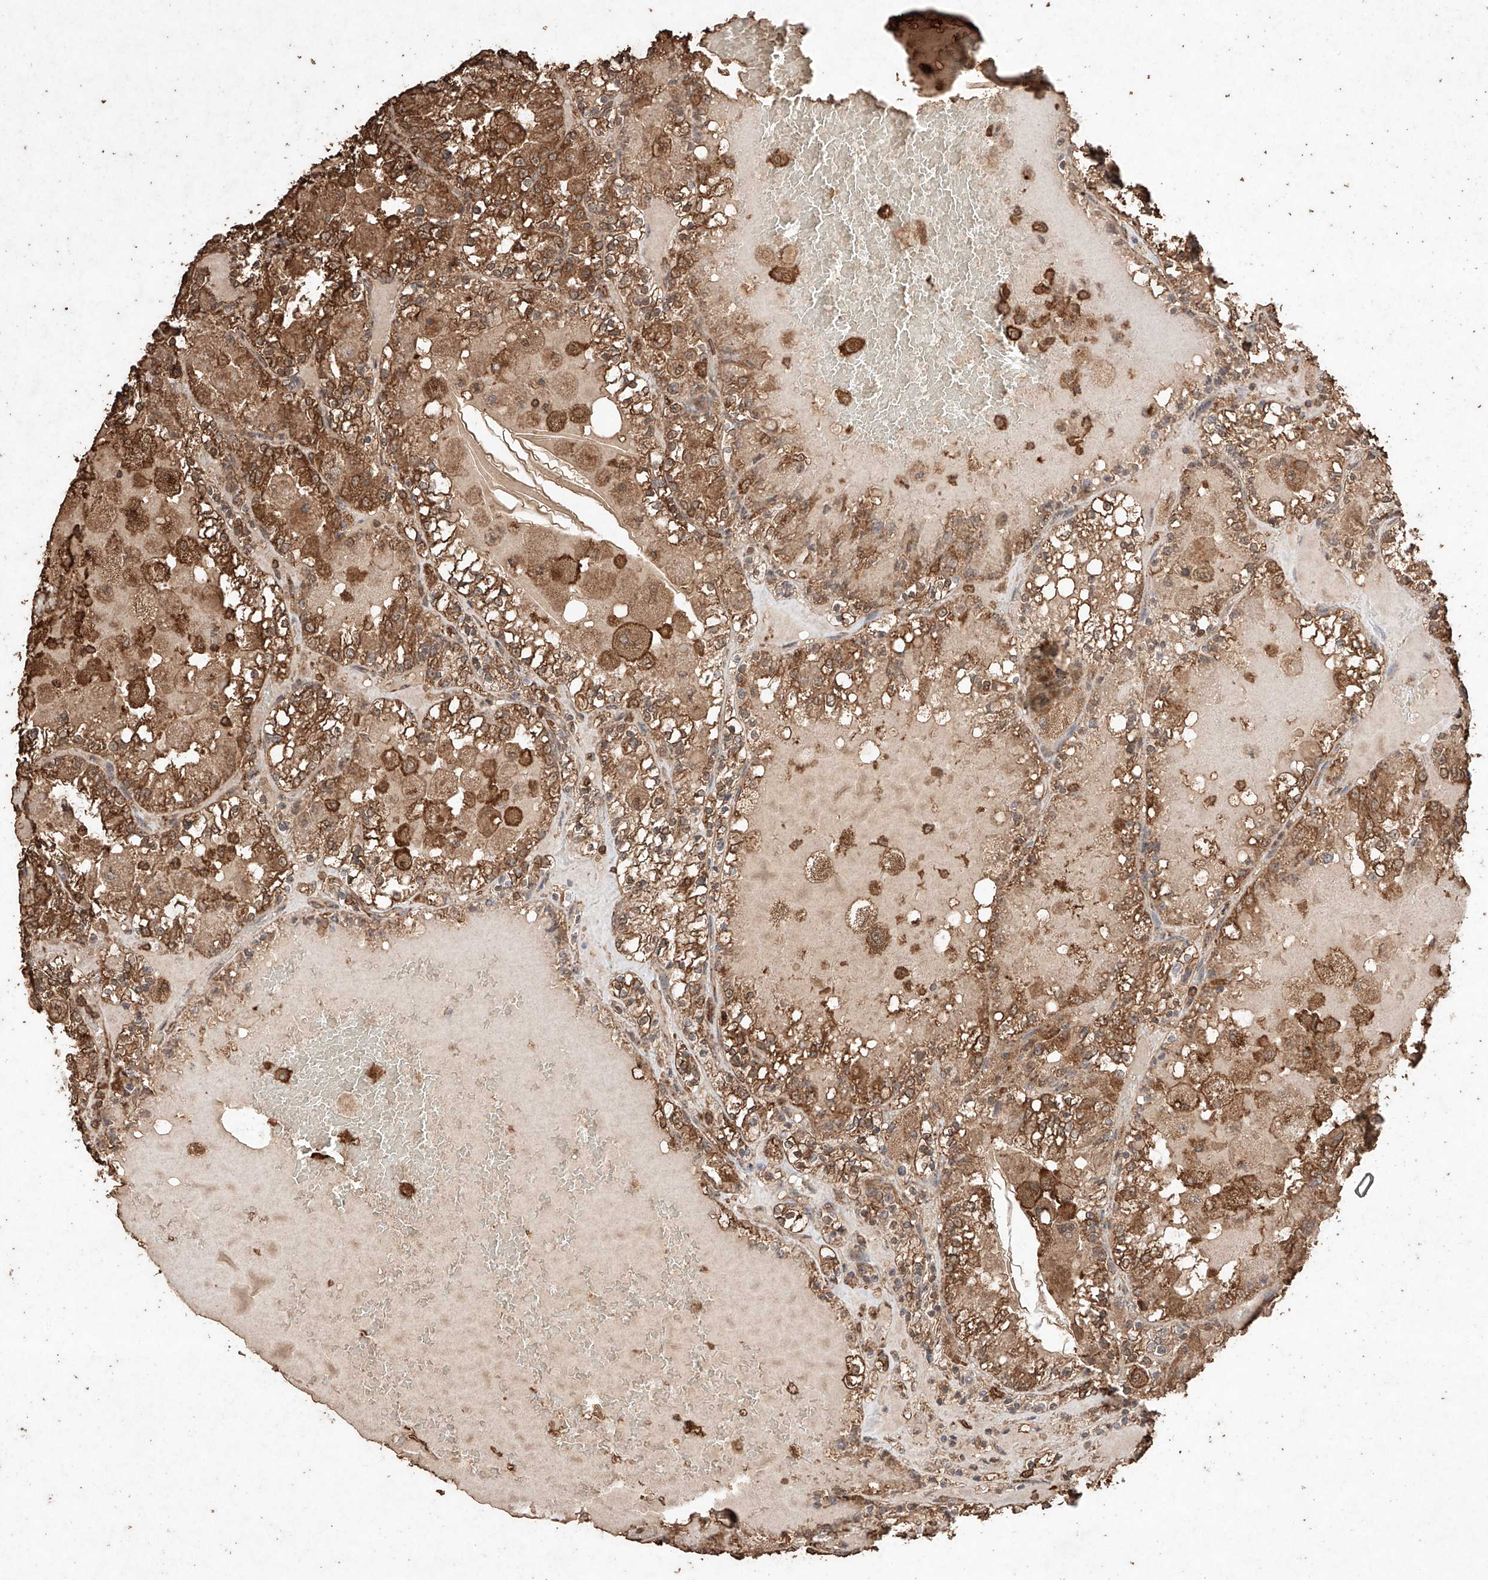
{"staining": {"intensity": "moderate", "quantity": ">75%", "location": "cytoplasmic/membranous"}, "tissue": "renal cancer", "cell_type": "Tumor cells", "image_type": "cancer", "snomed": [{"axis": "morphology", "description": "Adenocarcinoma, NOS"}, {"axis": "topography", "description": "Kidney"}], "caption": "Immunohistochemical staining of human adenocarcinoma (renal) exhibits medium levels of moderate cytoplasmic/membranous protein positivity in about >75% of tumor cells.", "gene": "M6PR", "patient": {"sex": "female", "age": 56}}